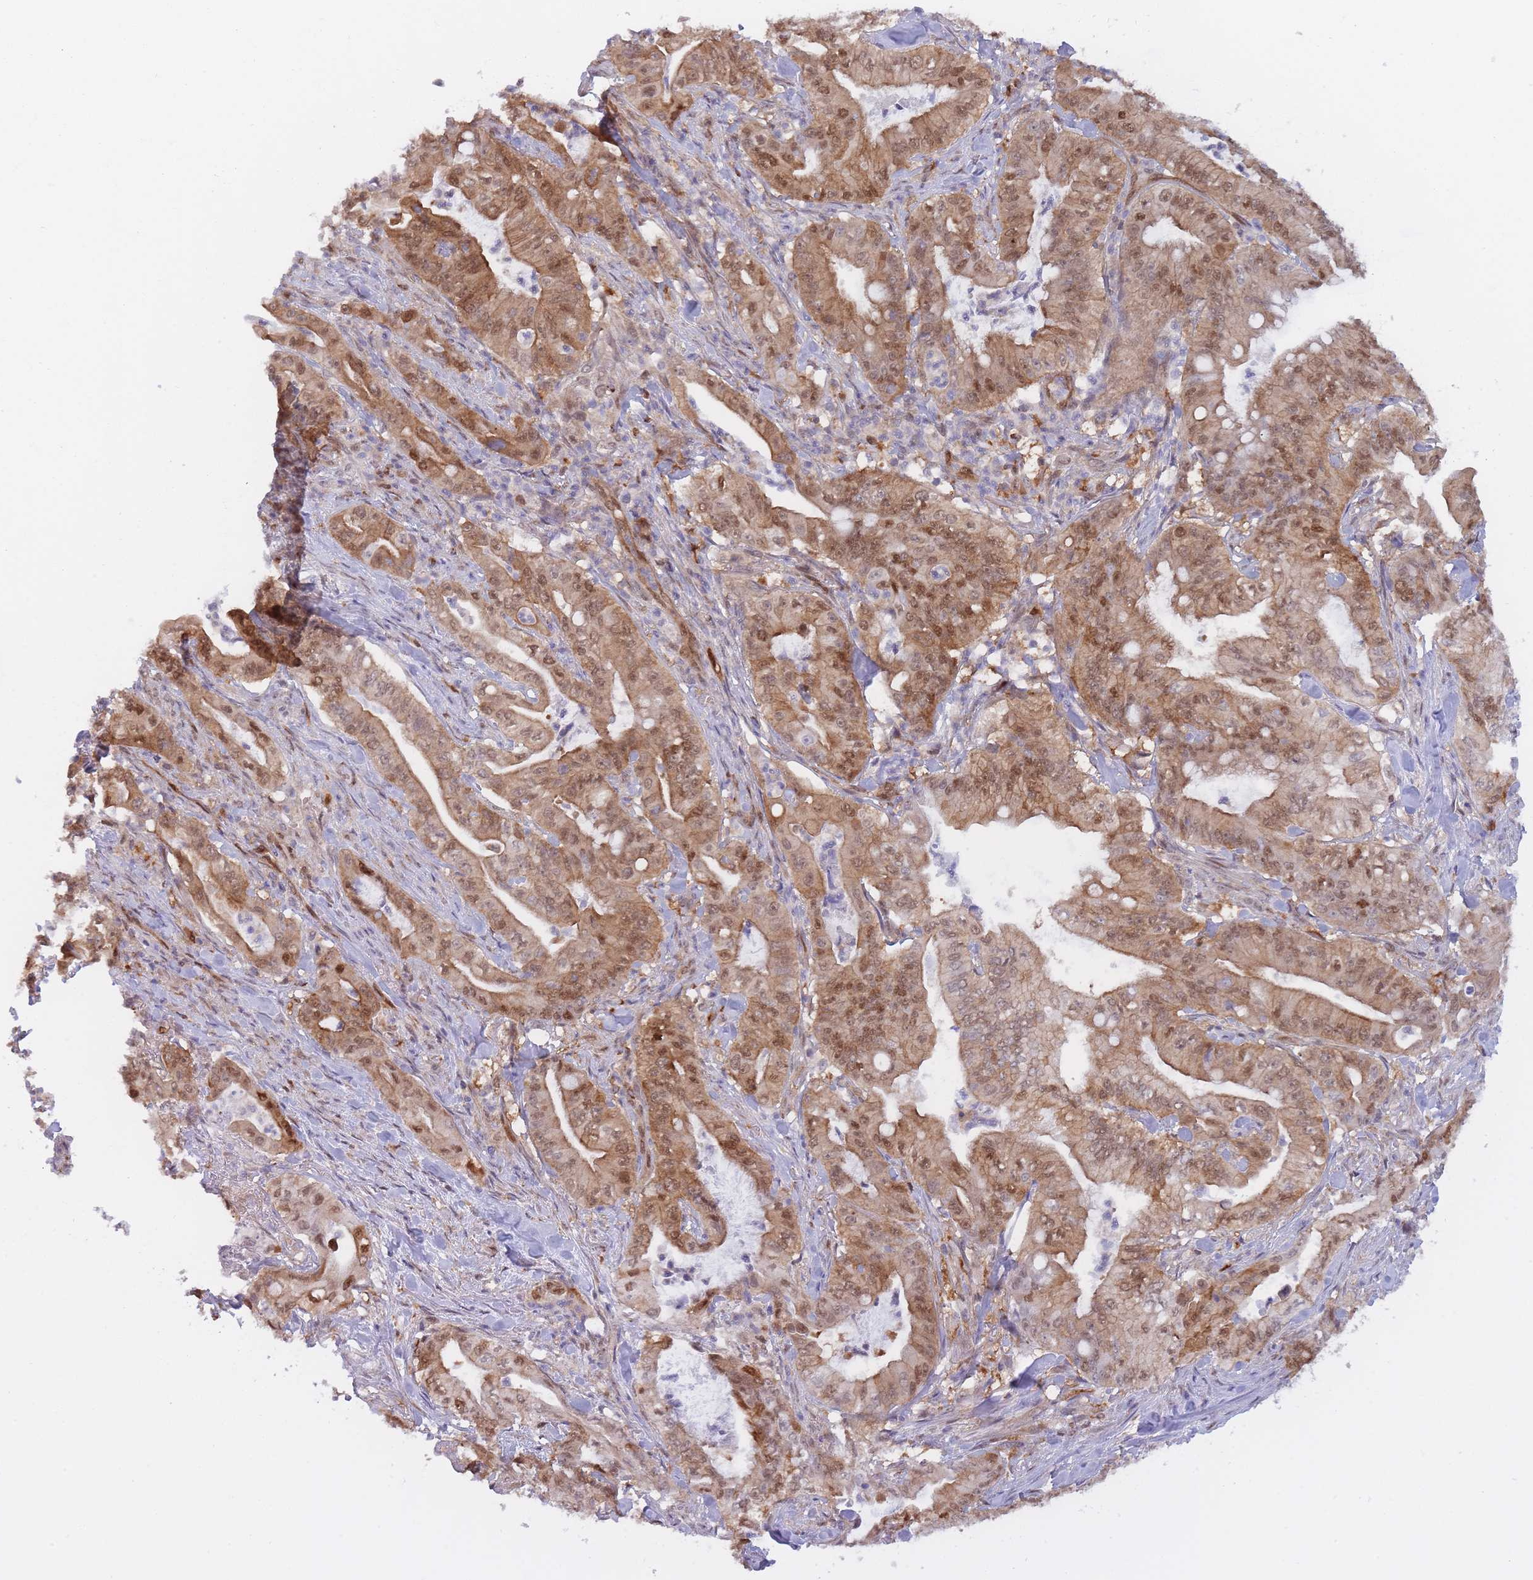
{"staining": {"intensity": "moderate", "quantity": ">75%", "location": "cytoplasmic/membranous,nuclear"}, "tissue": "pancreatic cancer", "cell_type": "Tumor cells", "image_type": "cancer", "snomed": [{"axis": "morphology", "description": "Adenocarcinoma, NOS"}, {"axis": "topography", "description": "Pancreas"}], "caption": "Brown immunohistochemical staining in human pancreatic cancer (adenocarcinoma) displays moderate cytoplasmic/membranous and nuclear positivity in about >75% of tumor cells.", "gene": "NSFL1C", "patient": {"sex": "male", "age": 71}}